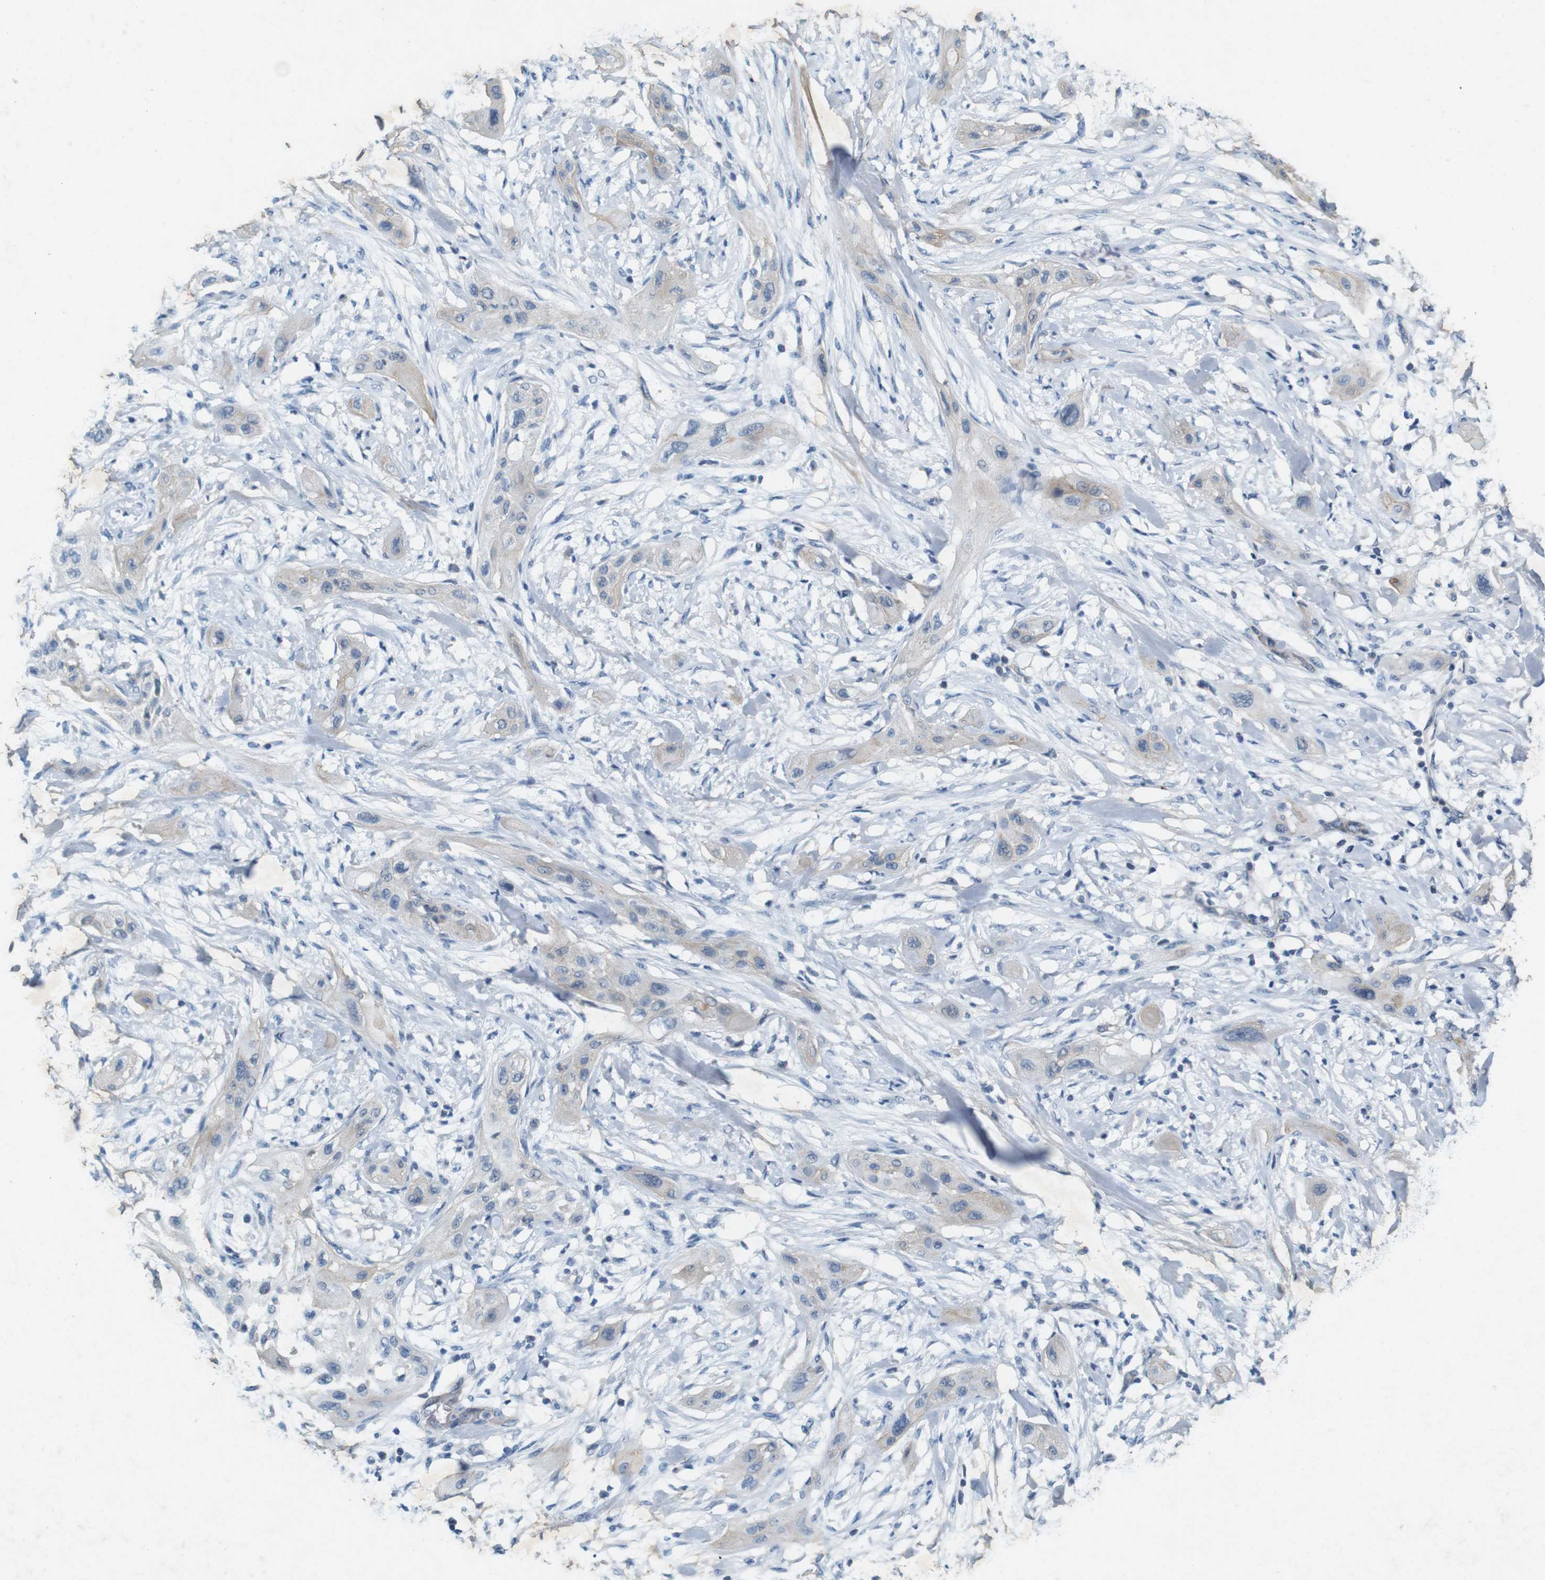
{"staining": {"intensity": "weak", "quantity": "<25%", "location": "cytoplasmic/membranous"}, "tissue": "lung cancer", "cell_type": "Tumor cells", "image_type": "cancer", "snomed": [{"axis": "morphology", "description": "Squamous cell carcinoma, NOS"}, {"axis": "topography", "description": "Lung"}], "caption": "High magnification brightfield microscopy of lung cancer stained with DAB (brown) and counterstained with hematoxylin (blue): tumor cells show no significant positivity. The staining was performed using DAB to visualize the protein expression in brown, while the nuclei were stained in blue with hematoxylin (Magnification: 20x).", "gene": "PVR", "patient": {"sex": "female", "age": 47}}